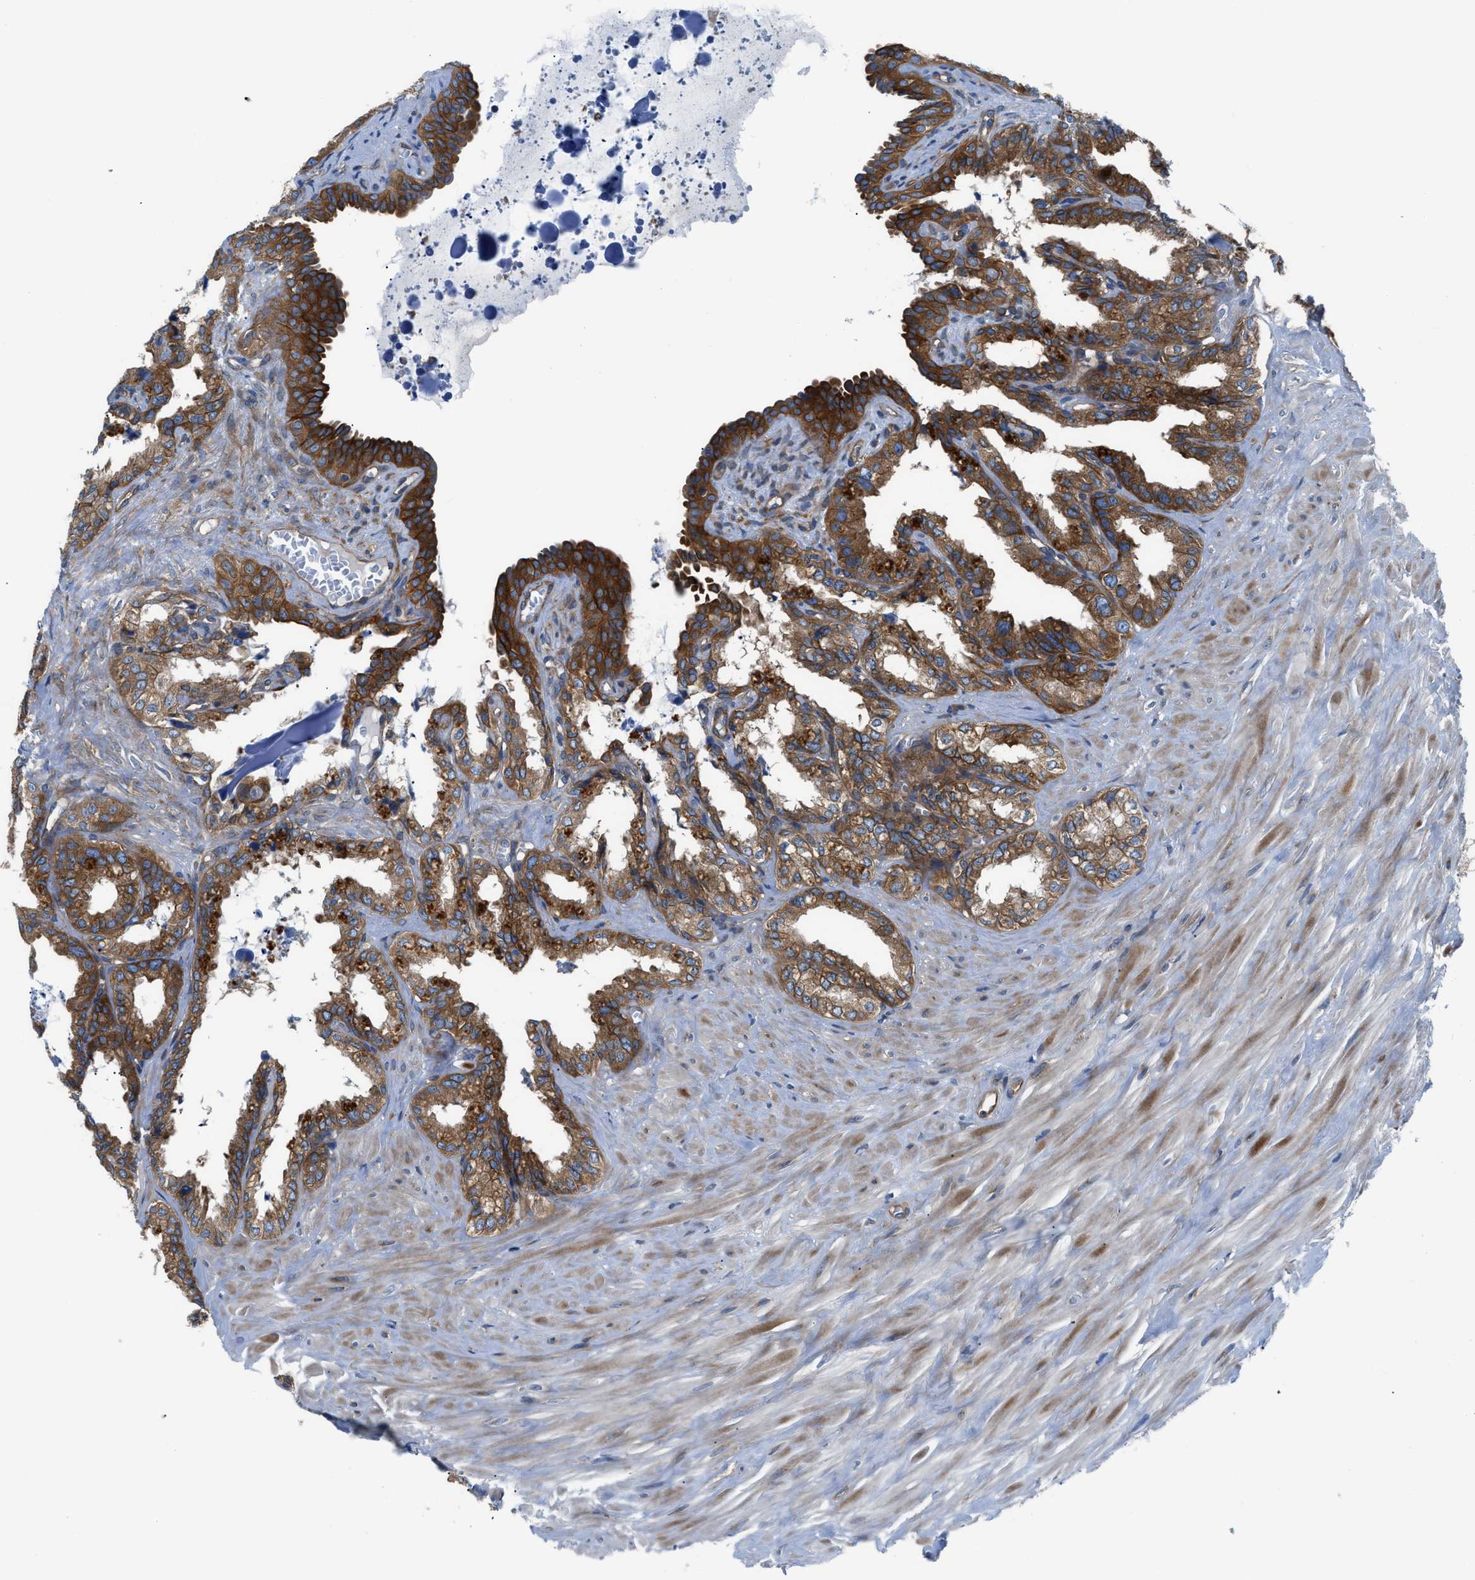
{"staining": {"intensity": "strong", "quantity": ">75%", "location": "cytoplasmic/membranous"}, "tissue": "seminal vesicle", "cell_type": "Glandular cells", "image_type": "normal", "snomed": [{"axis": "morphology", "description": "Normal tissue, NOS"}, {"axis": "topography", "description": "Seminal veicle"}], "caption": "Human seminal vesicle stained with a brown dye displays strong cytoplasmic/membranous positive positivity in about >75% of glandular cells.", "gene": "TRIP4", "patient": {"sex": "male", "age": 64}}